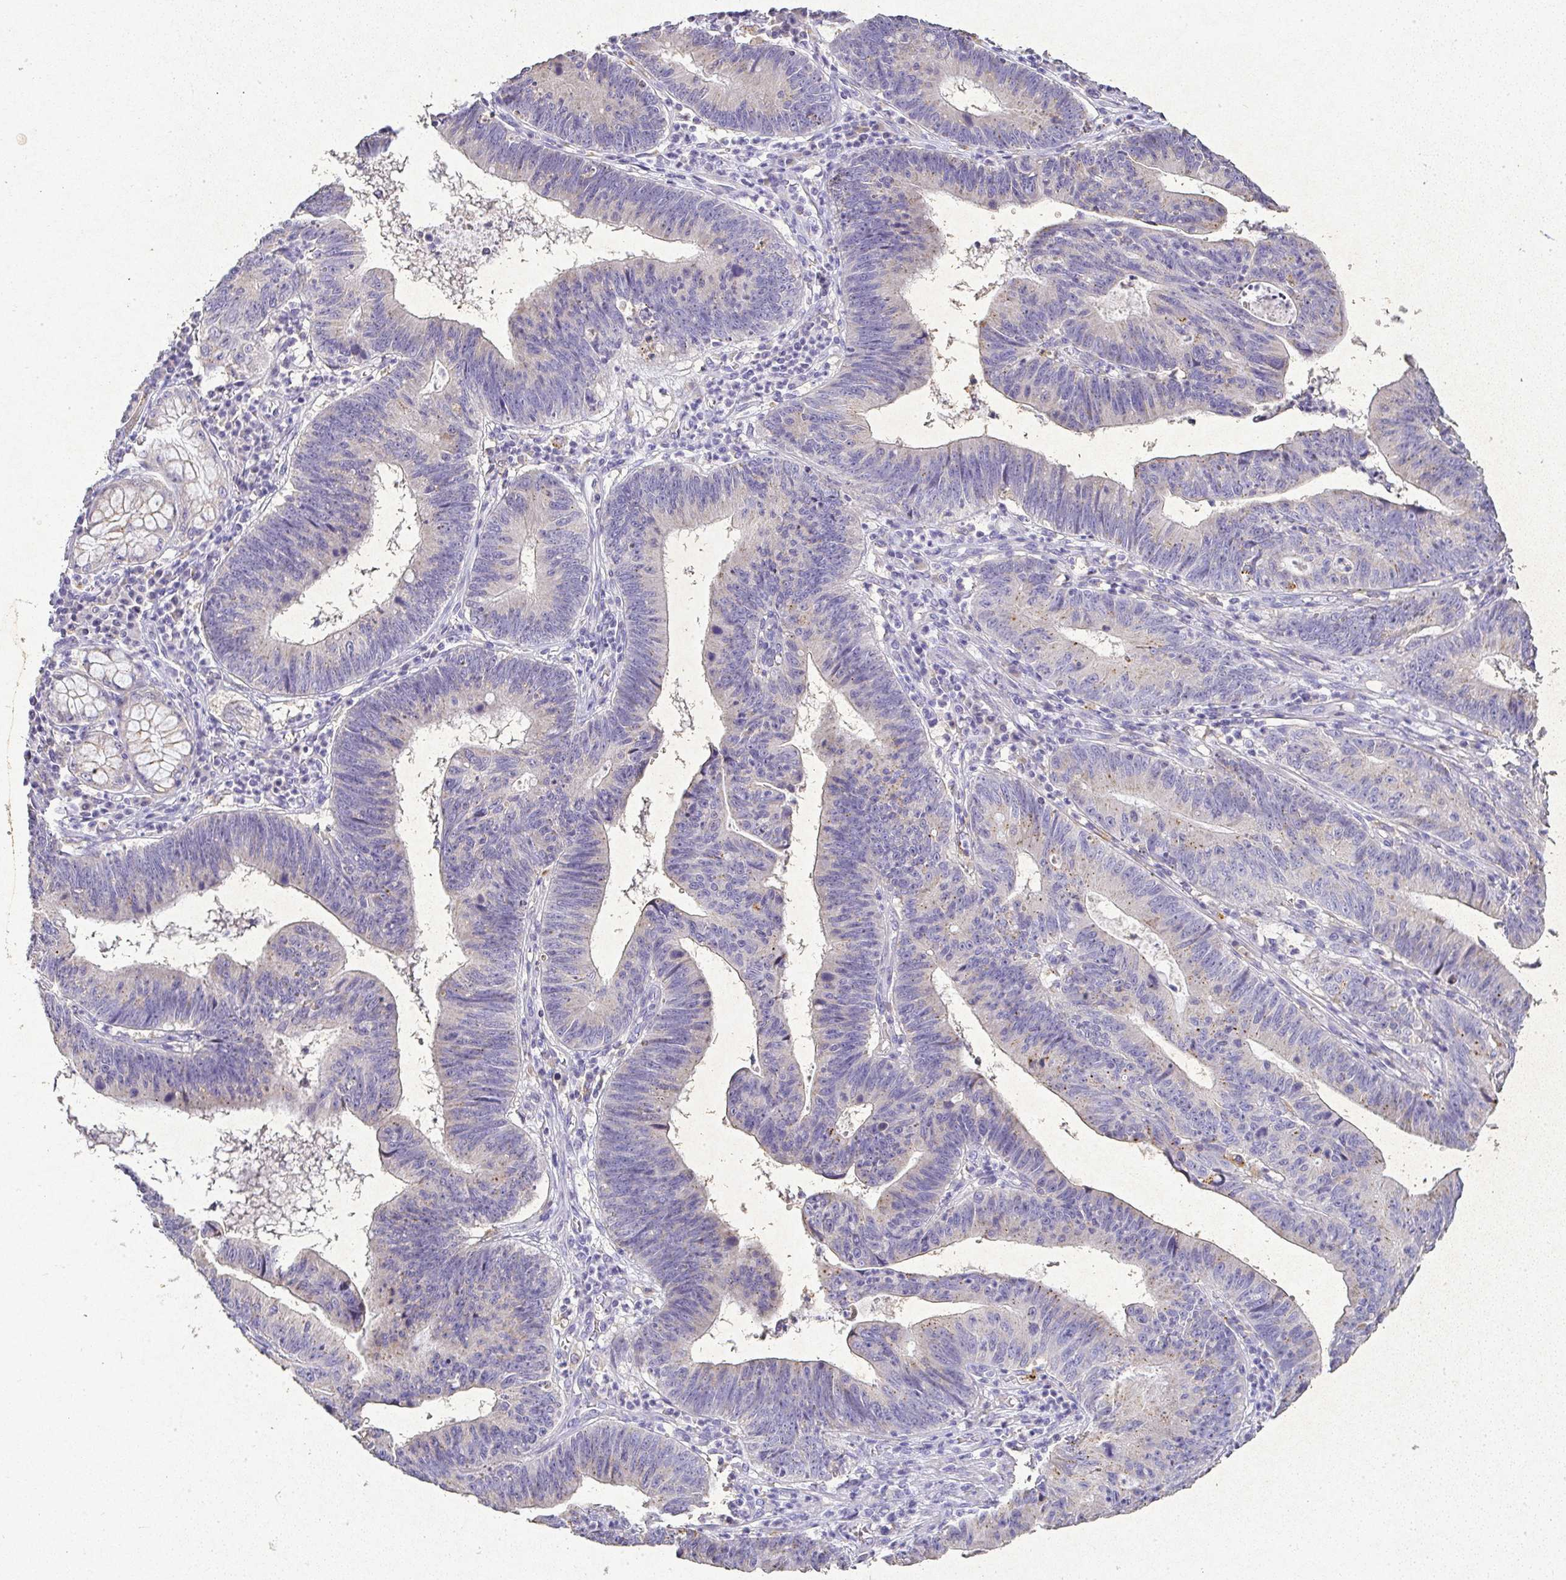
{"staining": {"intensity": "negative", "quantity": "none", "location": "none"}, "tissue": "stomach cancer", "cell_type": "Tumor cells", "image_type": "cancer", "snomed": [{"axis": "morphology", "description": "Adenocarcinoma, NOS"}, {"axis": "topography", "description": "Stomach"}], "caption": "Micrograph shows no significant protein positivity in tumor cells of stomach cancer.", "gene": "RPS2", "patient": {"sex": "male", "age": 59}}